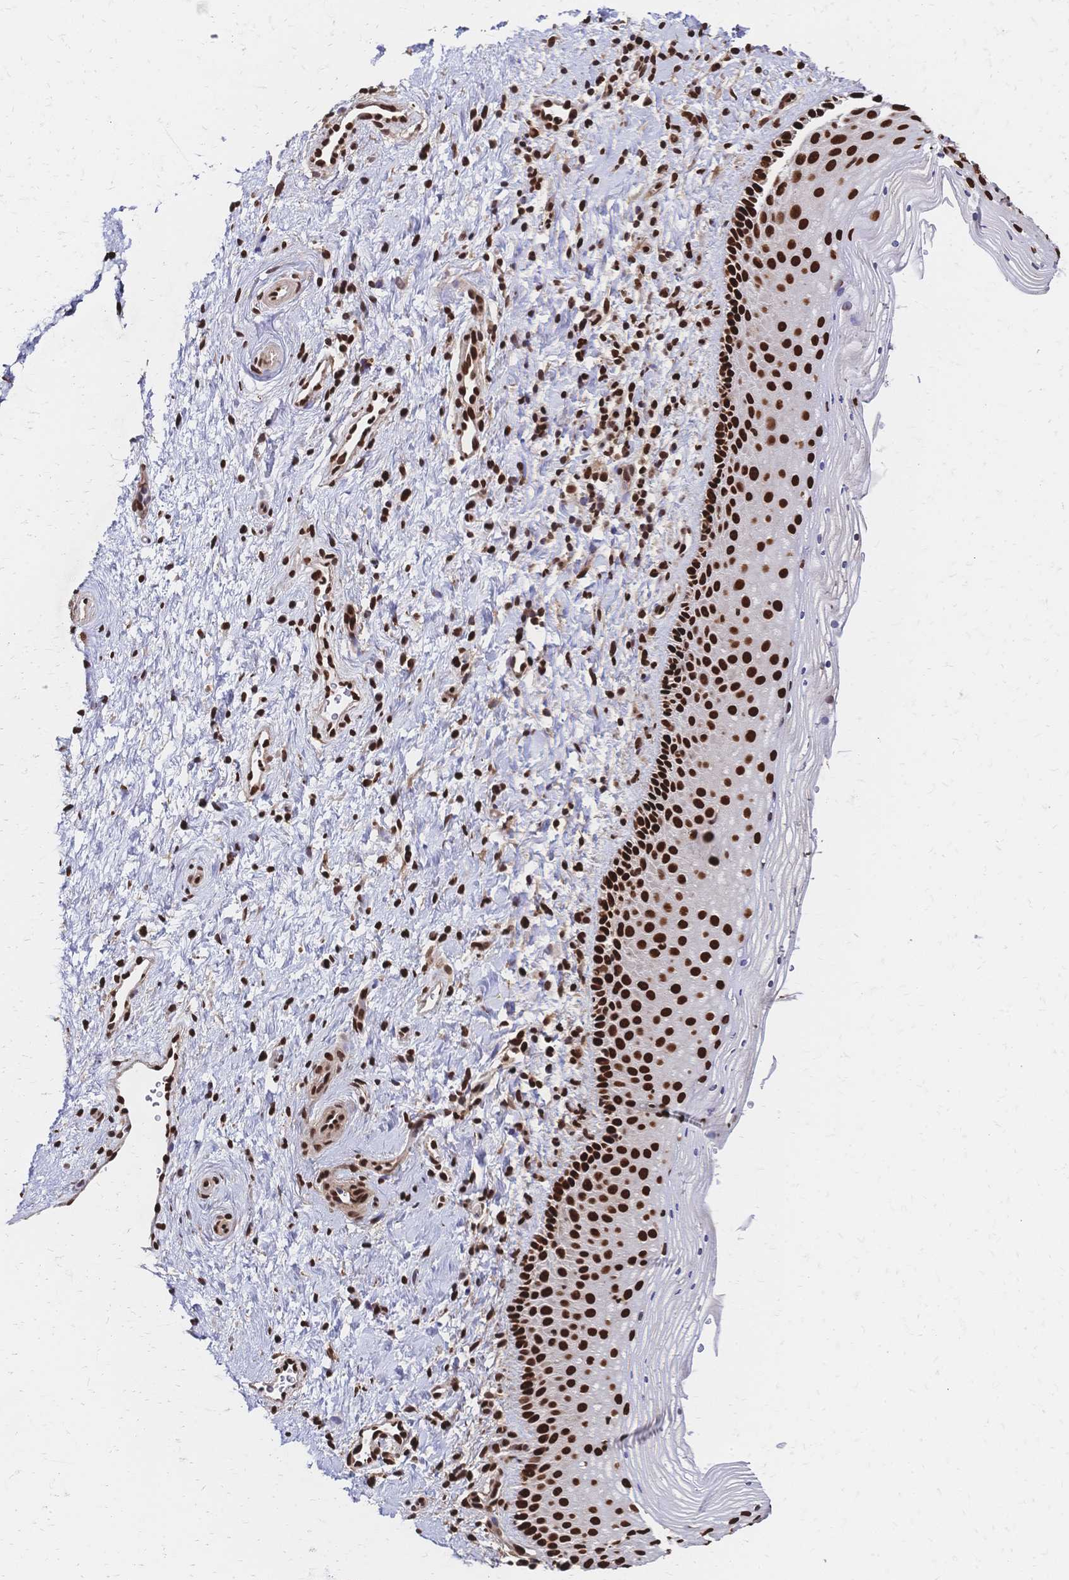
{"staining": {"intensity": "strong", "quantity": ">75%", "location": "nuclear"}, "tissue": "vagina", "cell_type": "Squamous epithelial cells", "image_type": "normal", "snomed": [{"axis": "morphology", "description": "Normal tissue, NOS"}, {"axis": "topography", "description": "Vagina"}], "caption": "This histopathology image displays IHC staining of unremarkable human vagina, with high strong nuclear expression in approximately >75% of squamous epithelial cells.", "gene": "HDGF", "patient": {"sex": "female", "age": 51}}